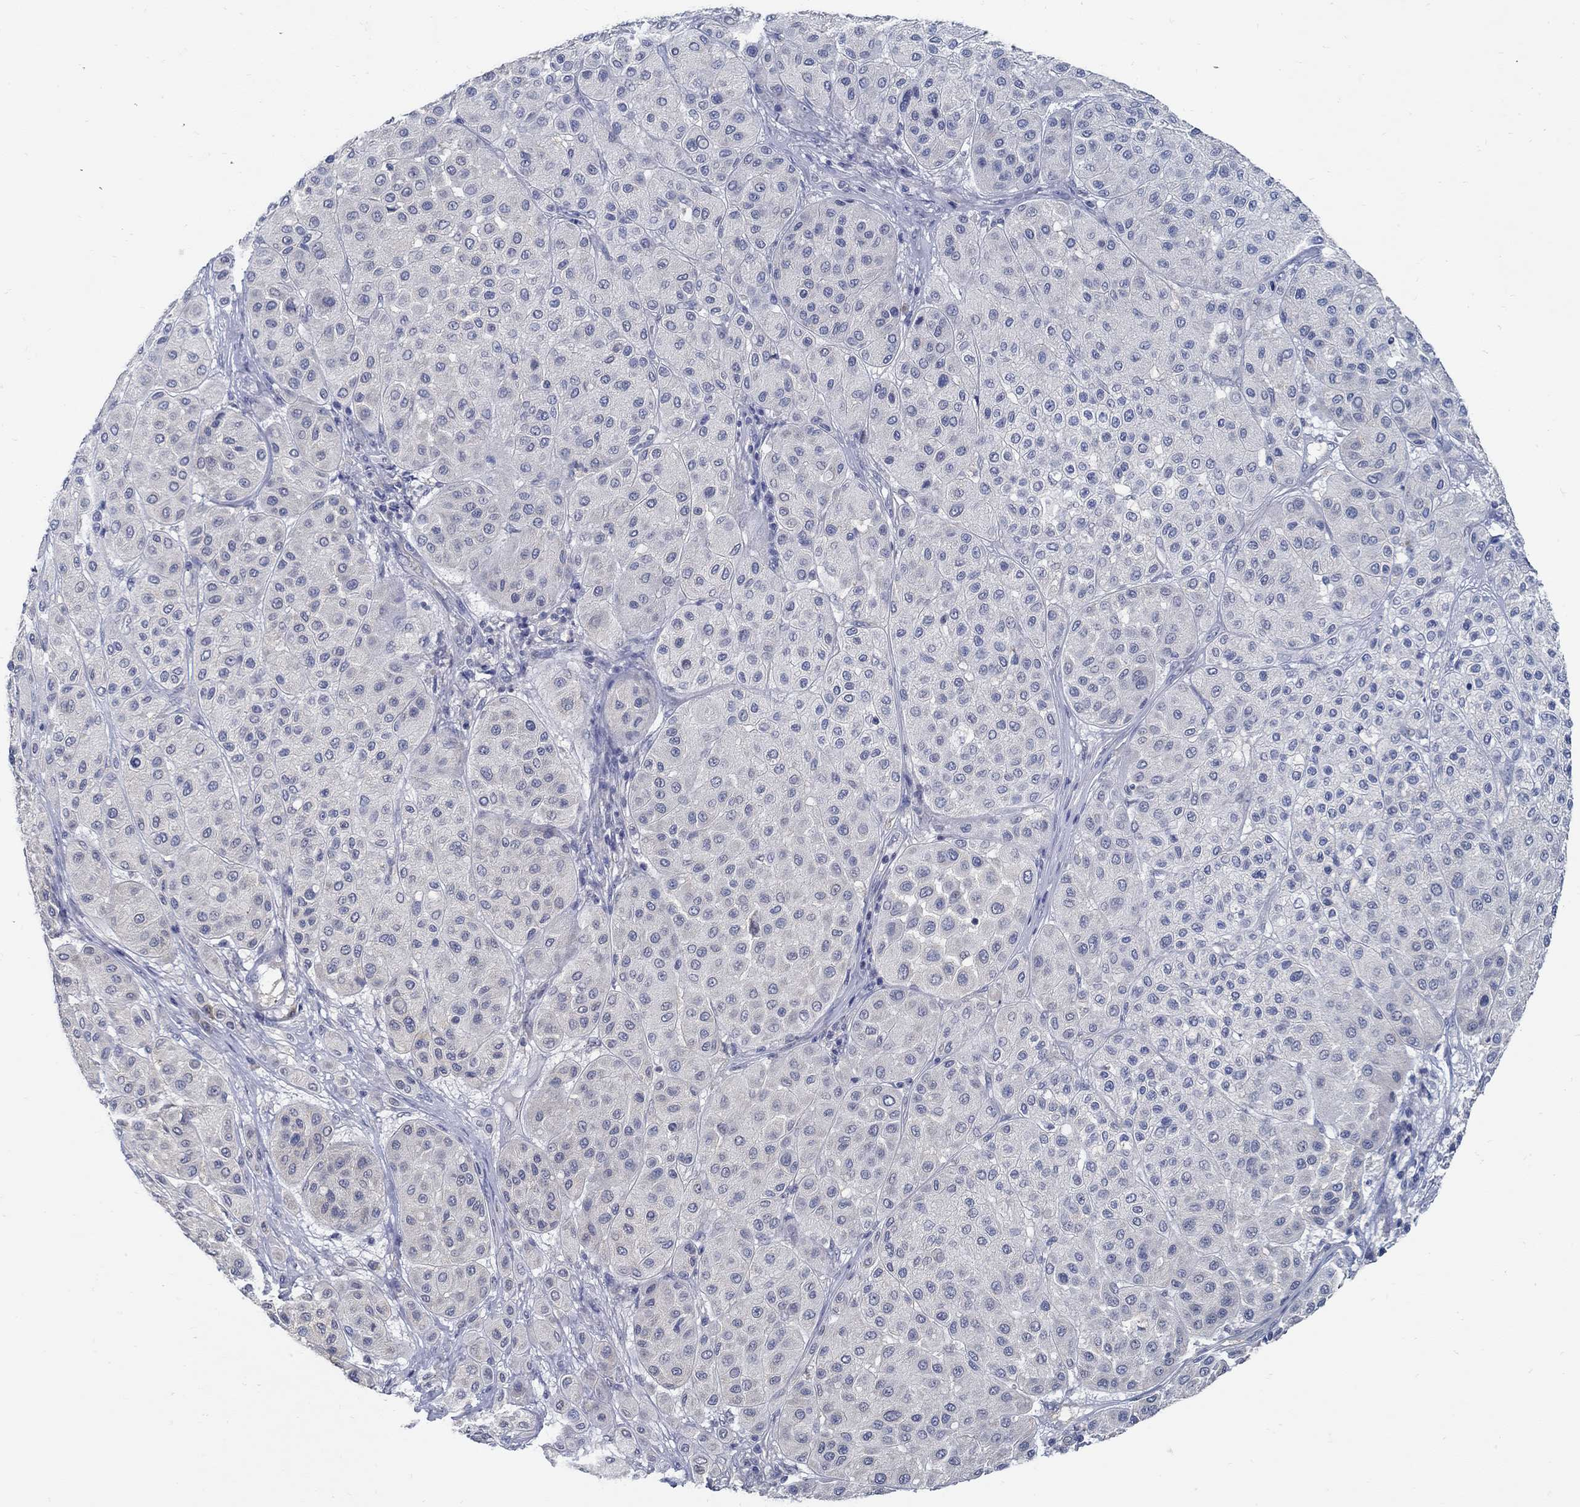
{"staining": {"intensity": "negative", "quantity": "none", "location": "none"}, "tissue": "melanoma", "cell_type": "Tumor cells", "image_type": "cancer", "snomed": [{"axis": "morphology", "description": "Malignant melanoma, Metastatic site"}, {"axis": "topography", "description": "Smooth muscle"}], "caption": "Tumor cells show no significant staining in malignant melanoma (metastatic site).", "gene": "PCDH11X", "patient": {"sex": "male", "age": 41}}